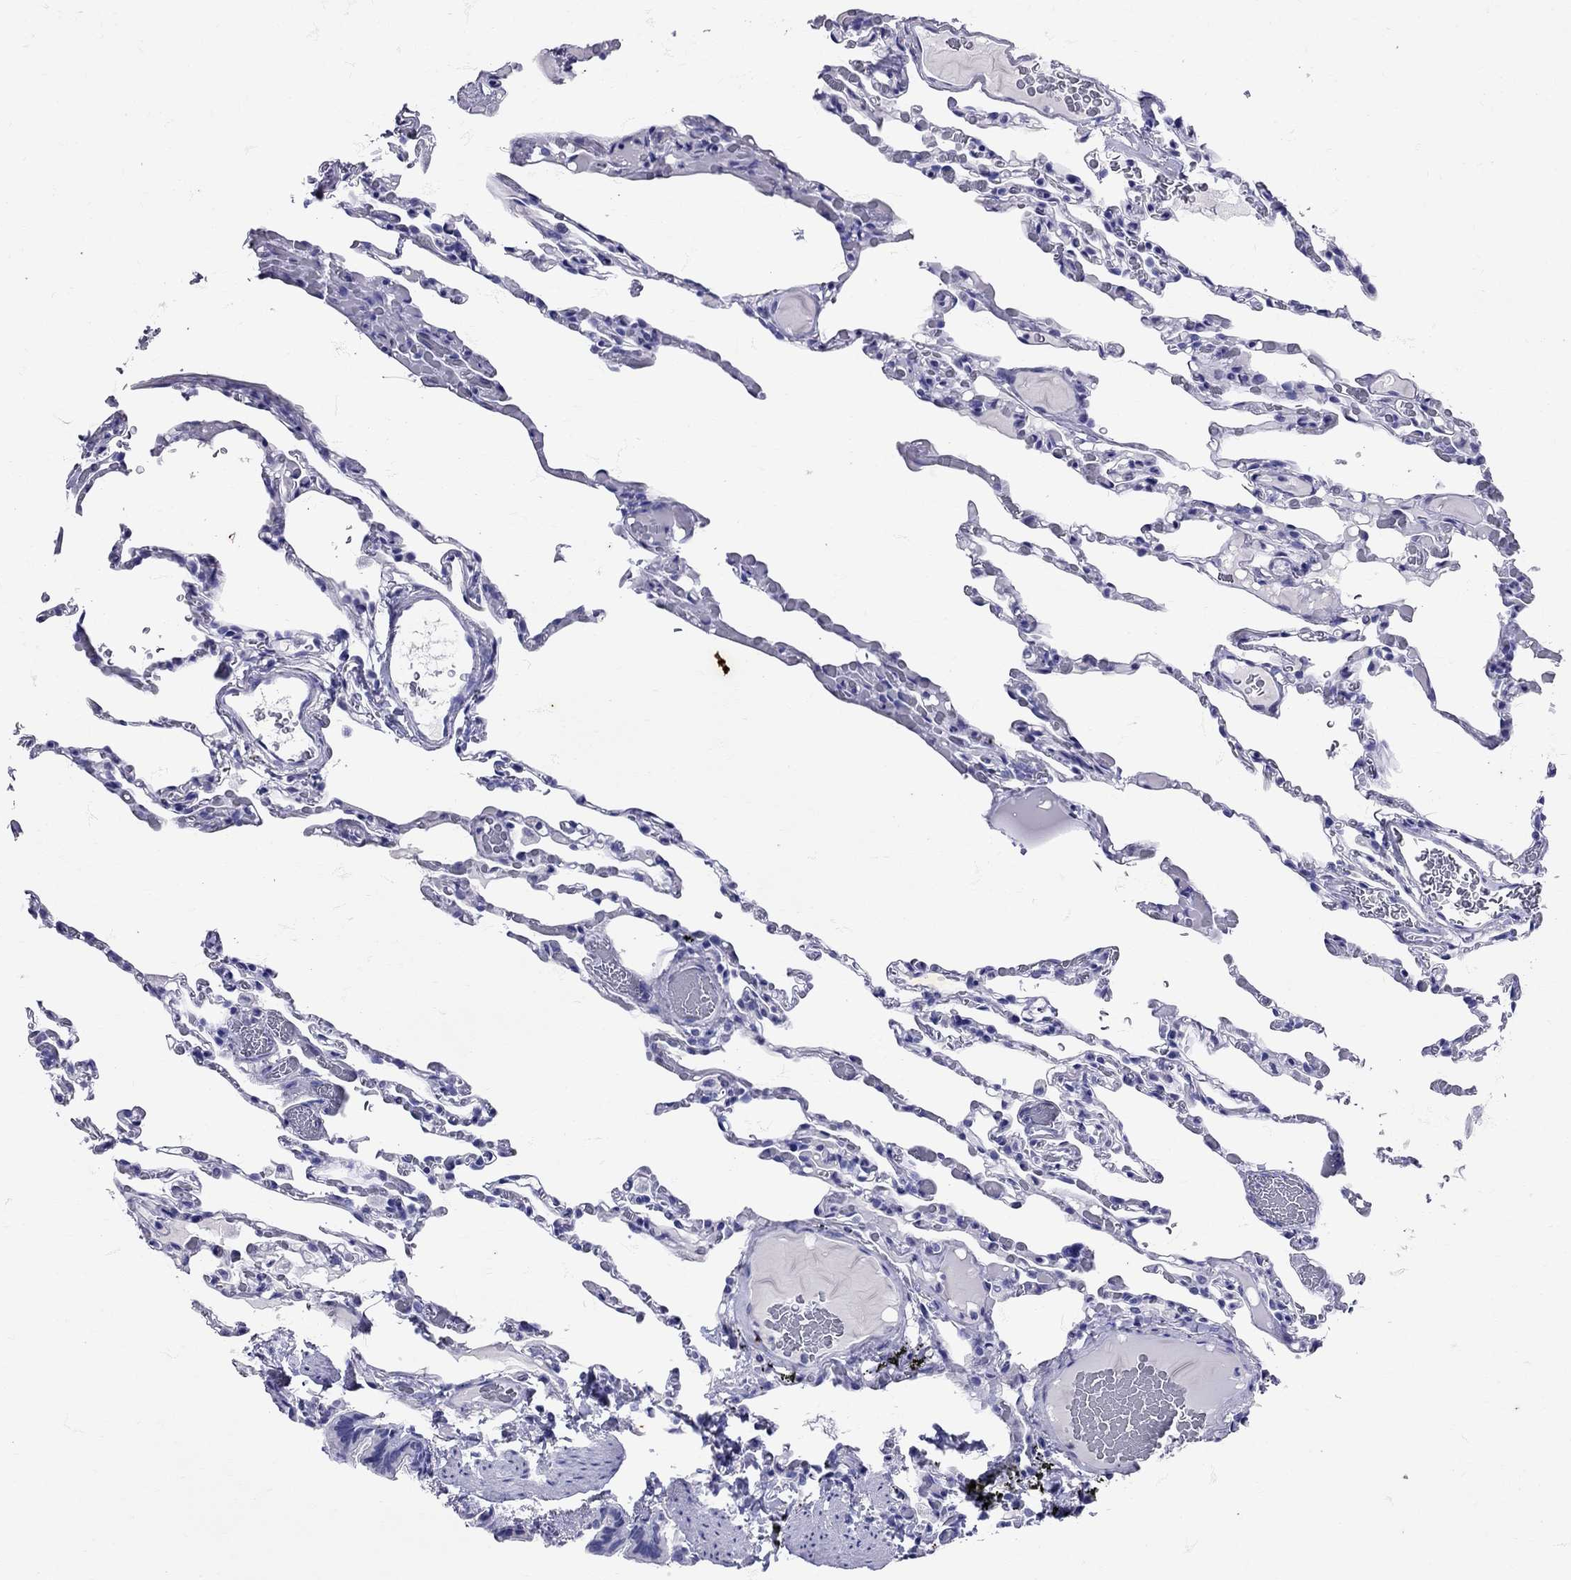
{"staining": {"intensity": "negative", "quantity": "none", "location": "none"}, "tissue": "lung", "cell_type": "Alveolar cells", "image_type": "normal", "snomed": [{"axis": "morphology", "description": "Normal tissue, NOS"}, {"axis": "topography", "description": "Lung"}], "caption": "DAB immunohistochemical staining of normal lung reveals no significant expression in alveolar cells.", "gene": "AVP", "patient": {"sex": "female", "age": 43}}